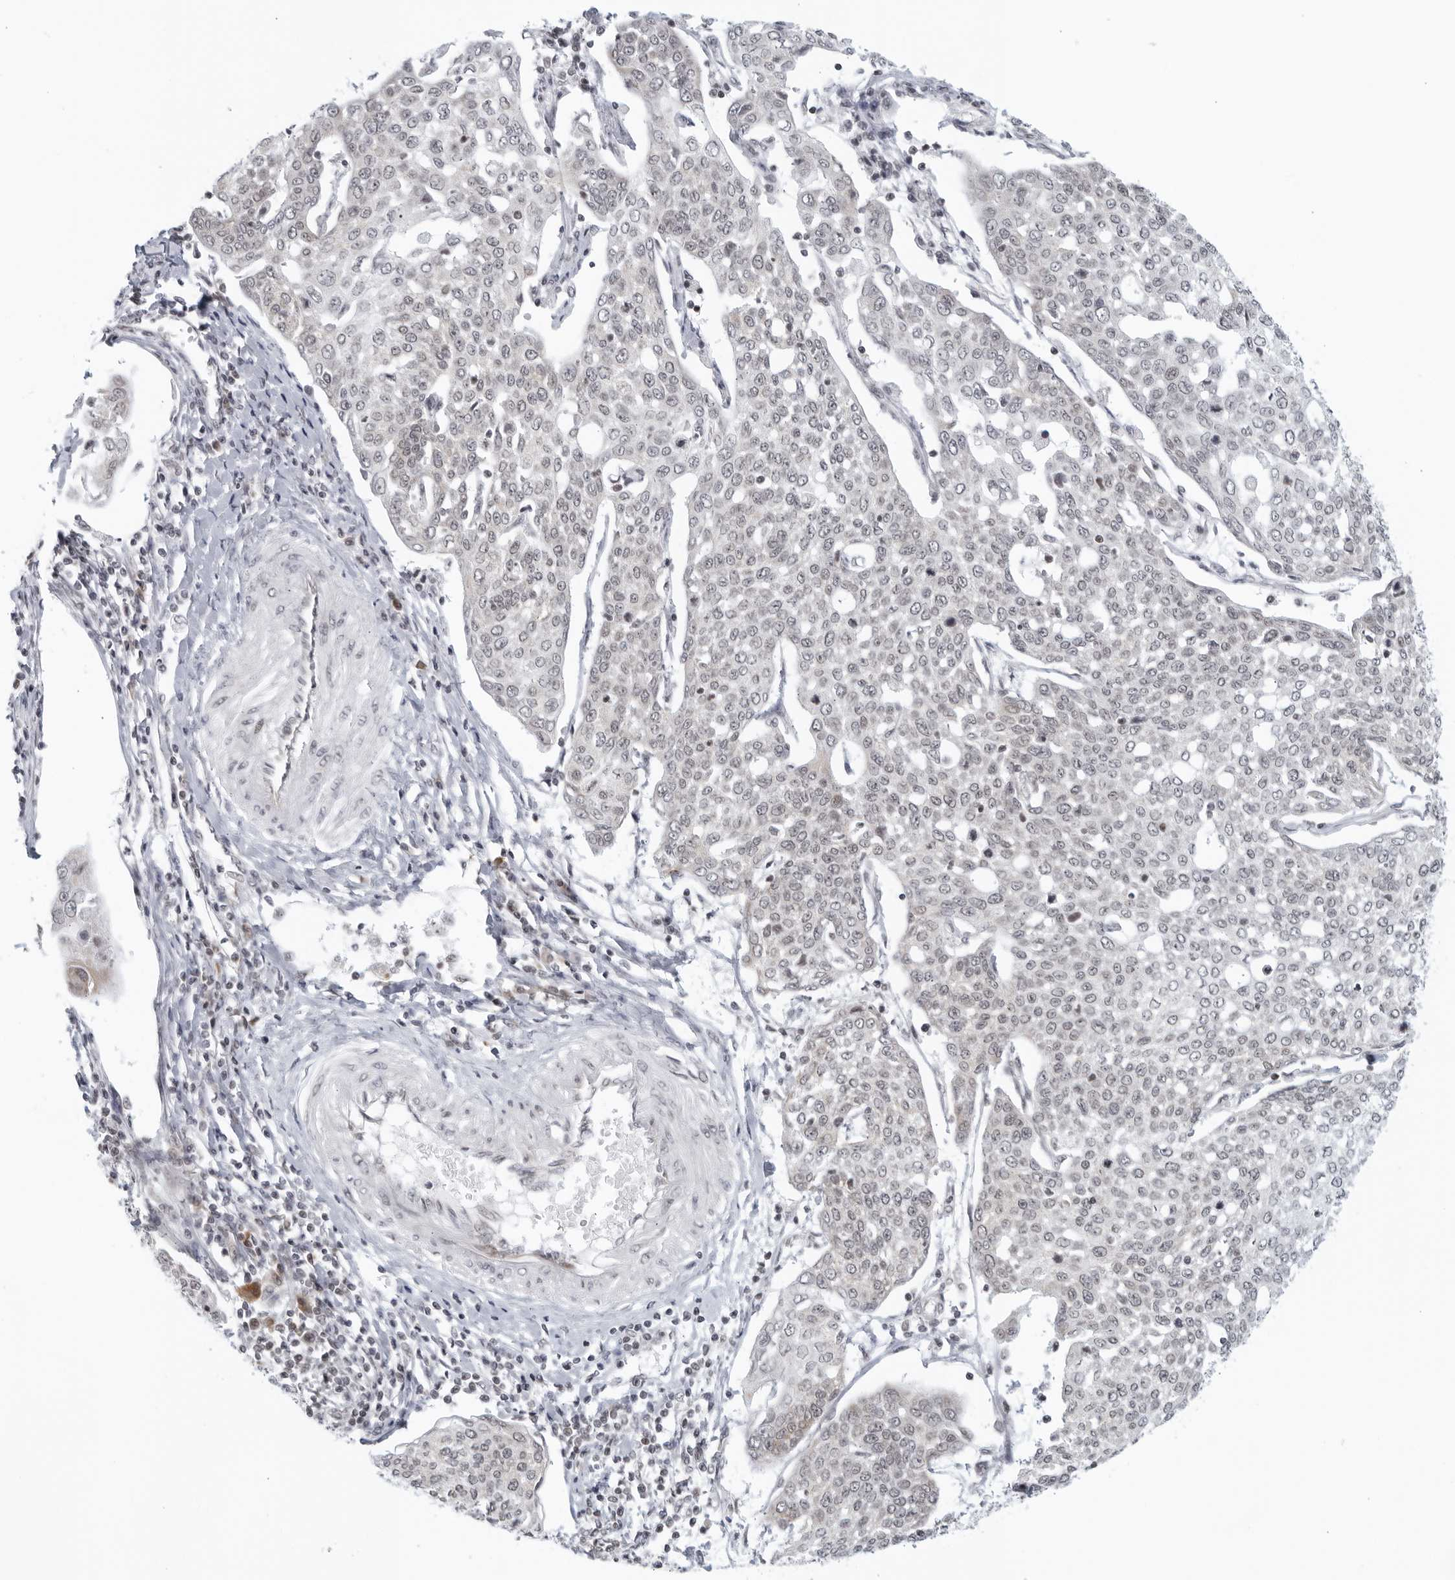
{"staining": {"intensity": "negative", "quantity": "none", "location": "none"}, "tissue": "cervical cancer", "cell_type": "Tumor cells", "image_type": "cancer", "snomed": [{"axis": "morphology", "description": "Squamous cell carcinoma, NOS"}, {"axis": "topography", "description": "Cervix"}], "caption": "This is an immunohistochemistry (IHC) micrograph of squamous cell carcinoma (cervical). There is no positivity in tumor cells.", "gene": "RAB11FIP3", "patient": {"sex": "female", "age": 34}}